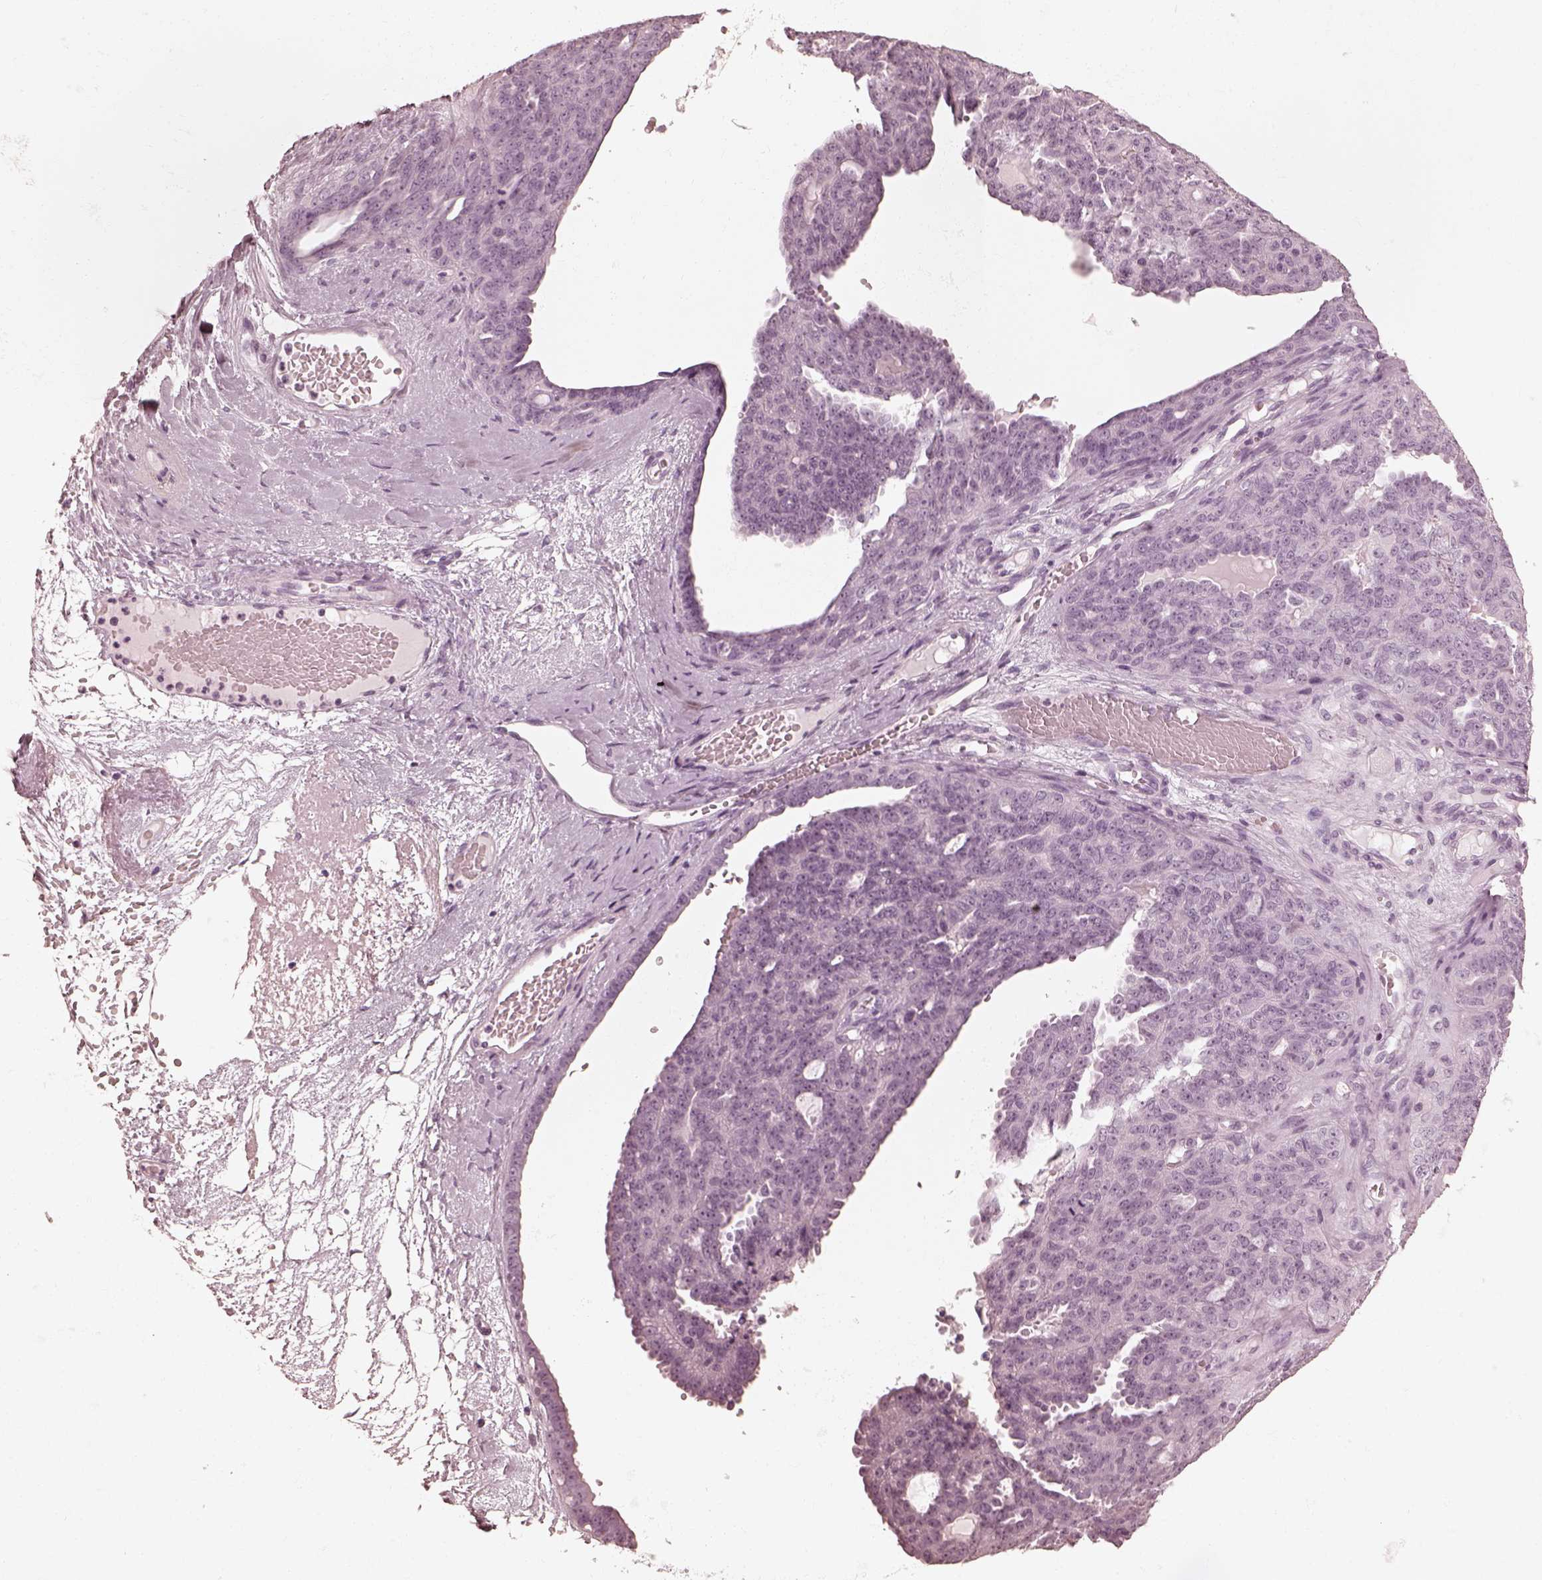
{"staining": {"intensity": "negative", "quantity": "none", "location": "none"}, "tissue": "ovarian cancer", "cell_type": "Tumor cells", "image_type": "cancer", "snomed": [{"axis": "morphology", "description": "Cystadenocarcinoma, serous, NOS"}, {"axis": "topography", "description": "Ovary"}], "caption": "The micrograph exhibits no significant expression in tumor cells of ovarian cancer (serous cystadenocarcinoma).", "gene": "CALR3", "patient": {"sex": "female", "age": 71}}